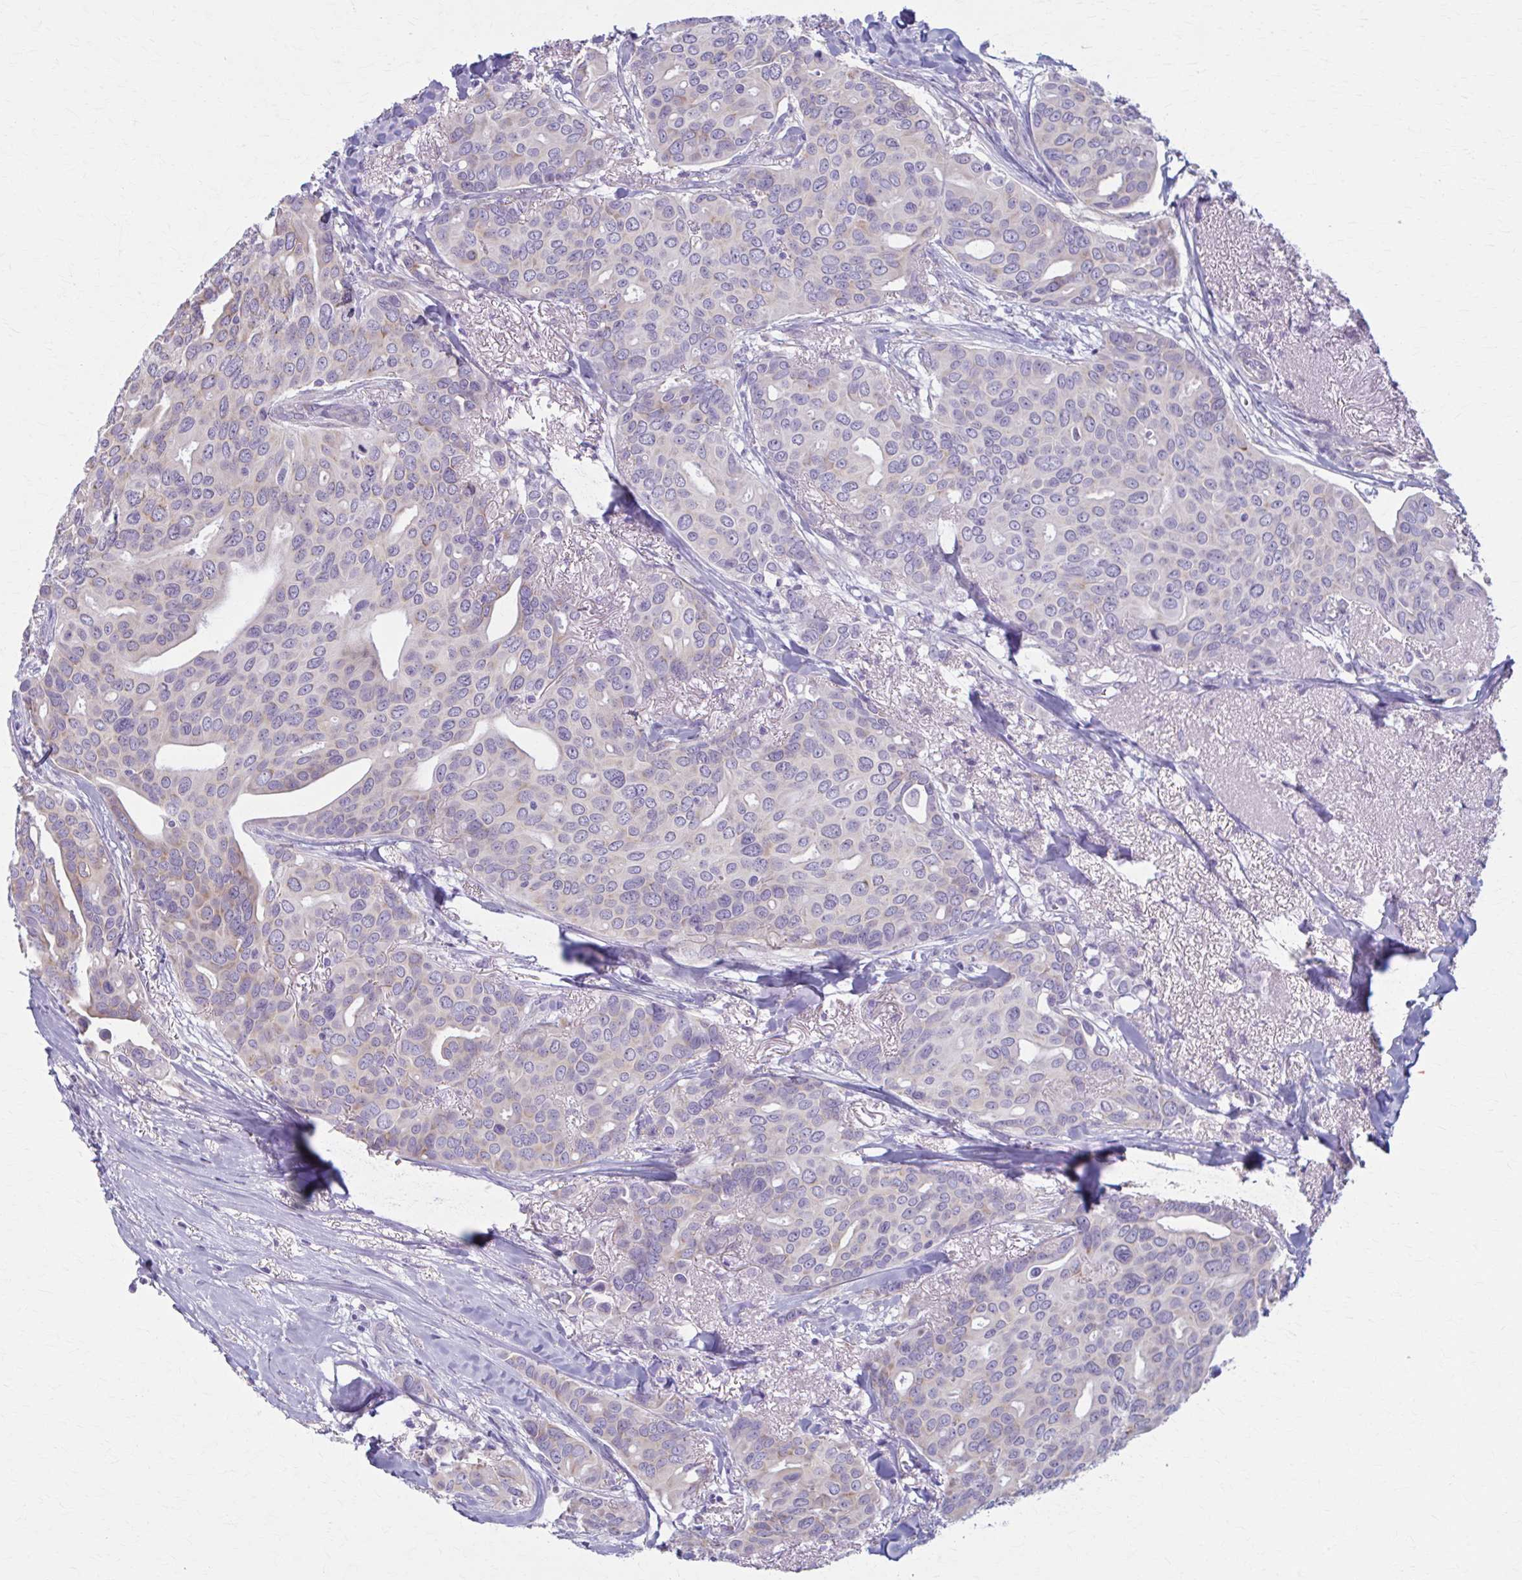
{"staining": {"intensity": "negative", "quantity": "none", "location": "none"}, "tissue": "breast cancer", "cell_type": "Tumor cells", "image_type": "cancer", "snomed": [{"axis": "morphology", "description": "Duct carcinoma"}, {"axis": "topography", "description": "Breast"}], "caption": "IHC of human invasive ductal carcinoma (breast) demonstrates no positivity in tumor cells.", "gene": "PRKRA", "patient": {"sex": "female", "age": 54}}